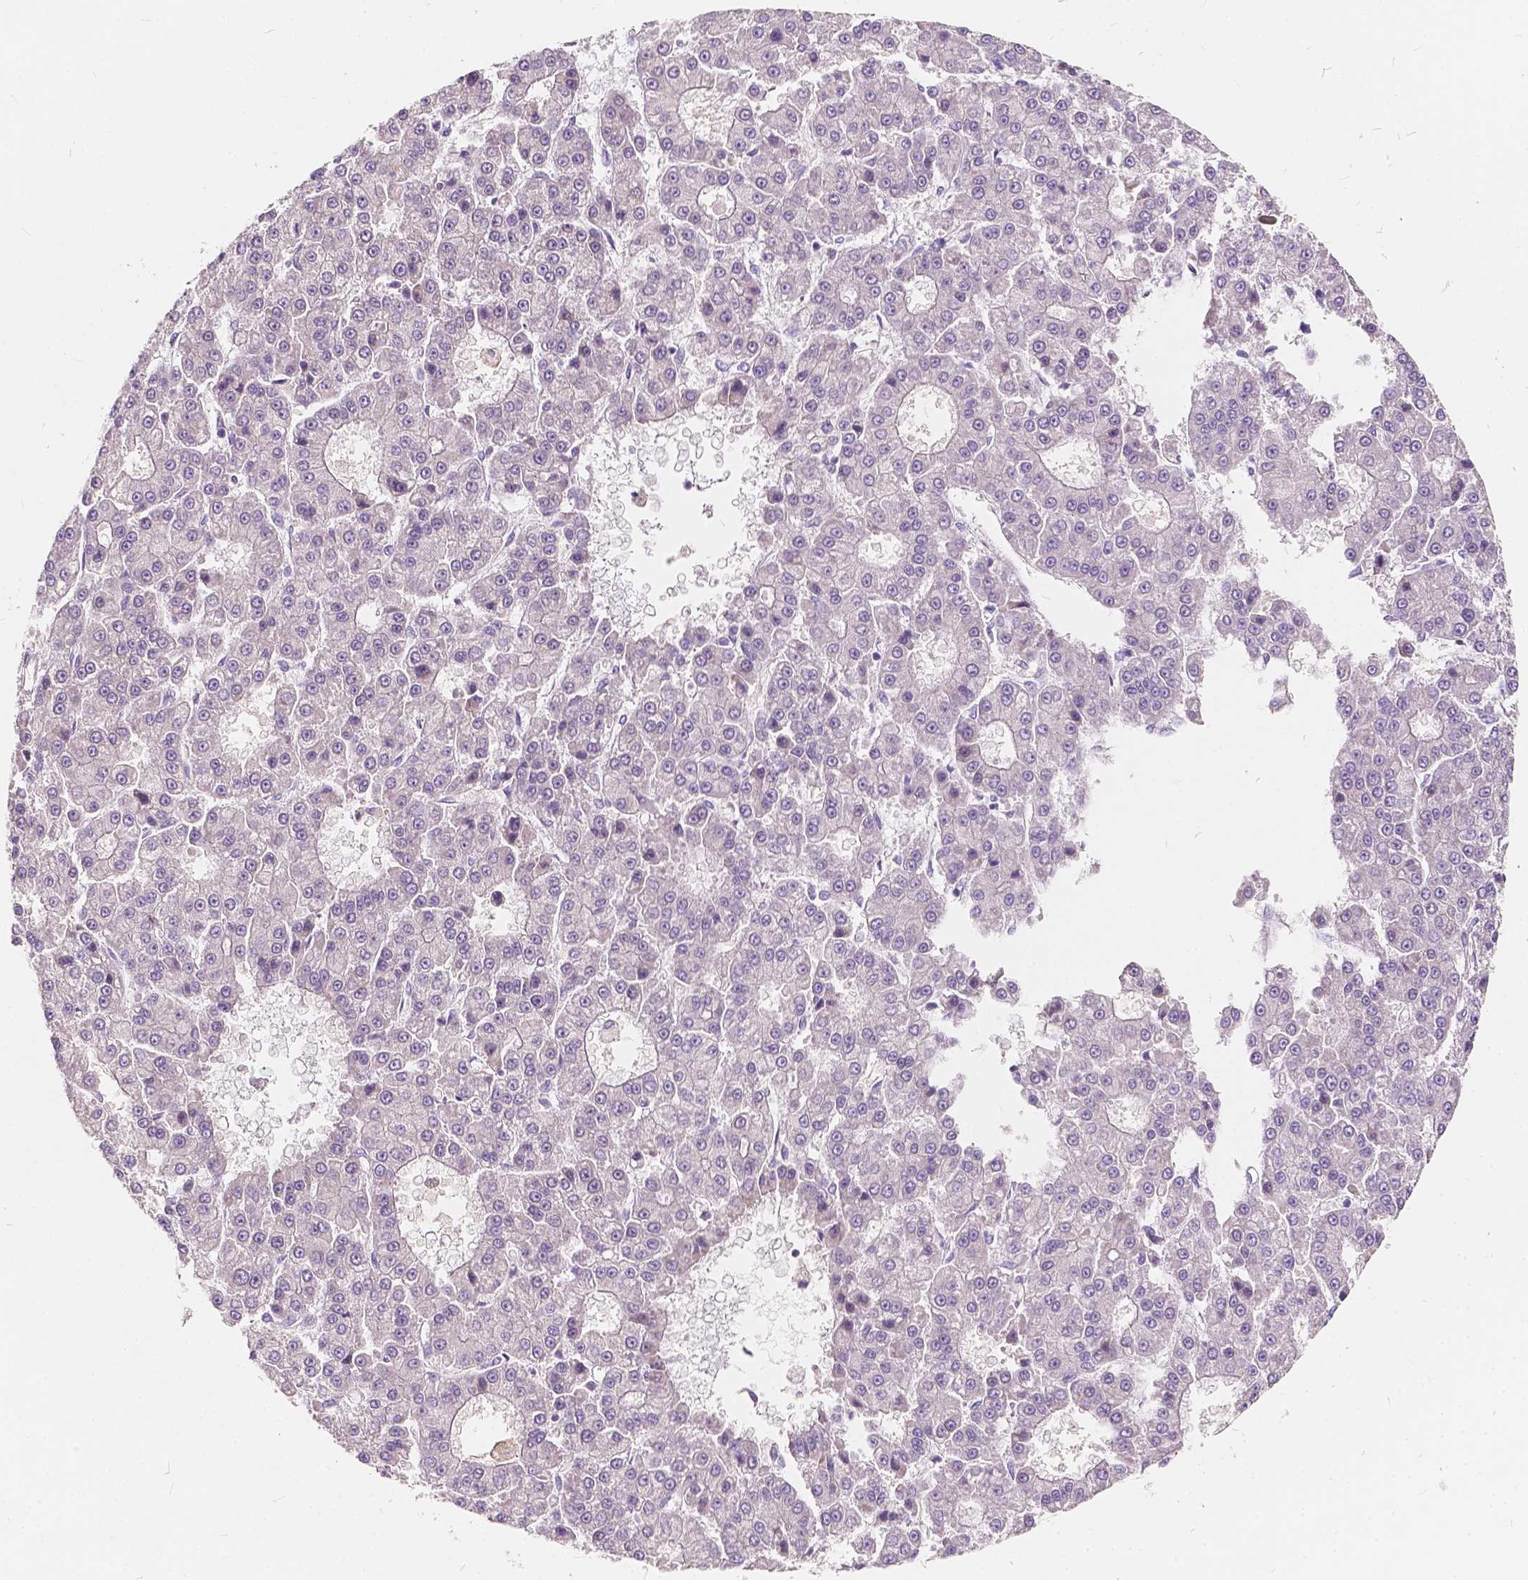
{"staining": {"intensity": "negative", "quantity": "none", "location": "none"}, "tissue": "liver cancer", "cell_type": "Tumor cells", "image_type": "cancer", "snomed": [{"axis": "morphology", "description": "Carcinoma, Hepatocellular, NOS"}, {"axis": "topography", "description": "Liver"}], "caption": "High power microscopy image of an immunohistochemistry histopathology image of liver cancer, revealing no significant positivity in tumor cells.", "gene": "SLC7A8", "patient": {"sex": "male", "age": 70}}